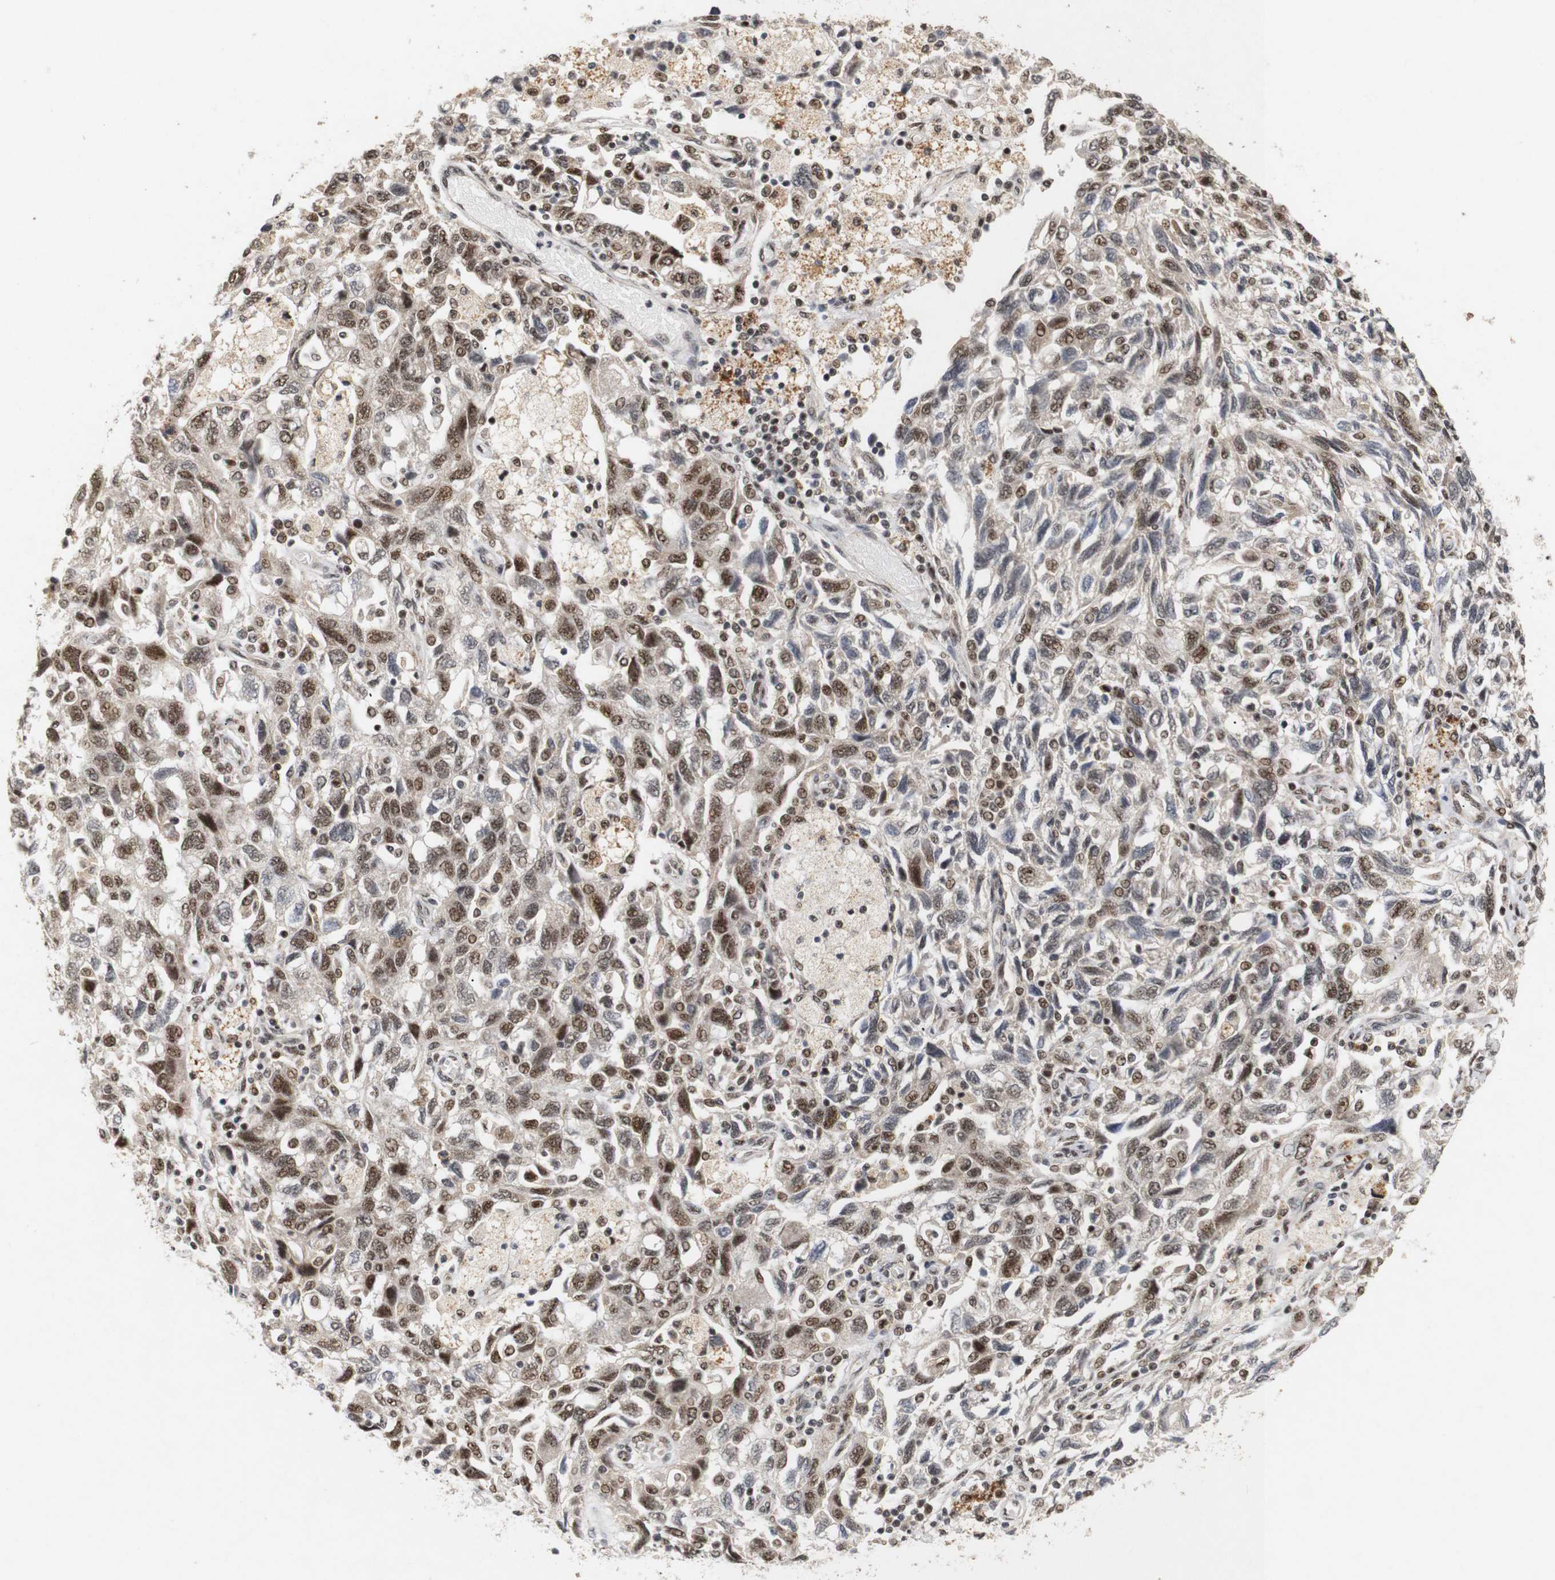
{"staining": {"intensity": "moderate", "quantity": ">75%", "location": "cytoplasmic/membranous,nuclear"}, "tissue": "ovarian cancer", "cell_type": "Tumor cells", "image_type": "cancer", "snomed": [{"axis": "morphology", "description": "Carcinoma, NOS"}, {"axis": "morphology", "description": "Cystadenocarcinoma, serous, NOS"}, {"axis": "topography", "description": "Ovary"}], "caption": "This image exhibits IHC staining of human ovarian cancer (serous cystadenocarcinoma), with medium moderate cytoplasmic/membranous and nuclear staining in approximately >75% of tumor cells.", "gene": "PYM1", "patient": {"sex": "female", "age": 69}}